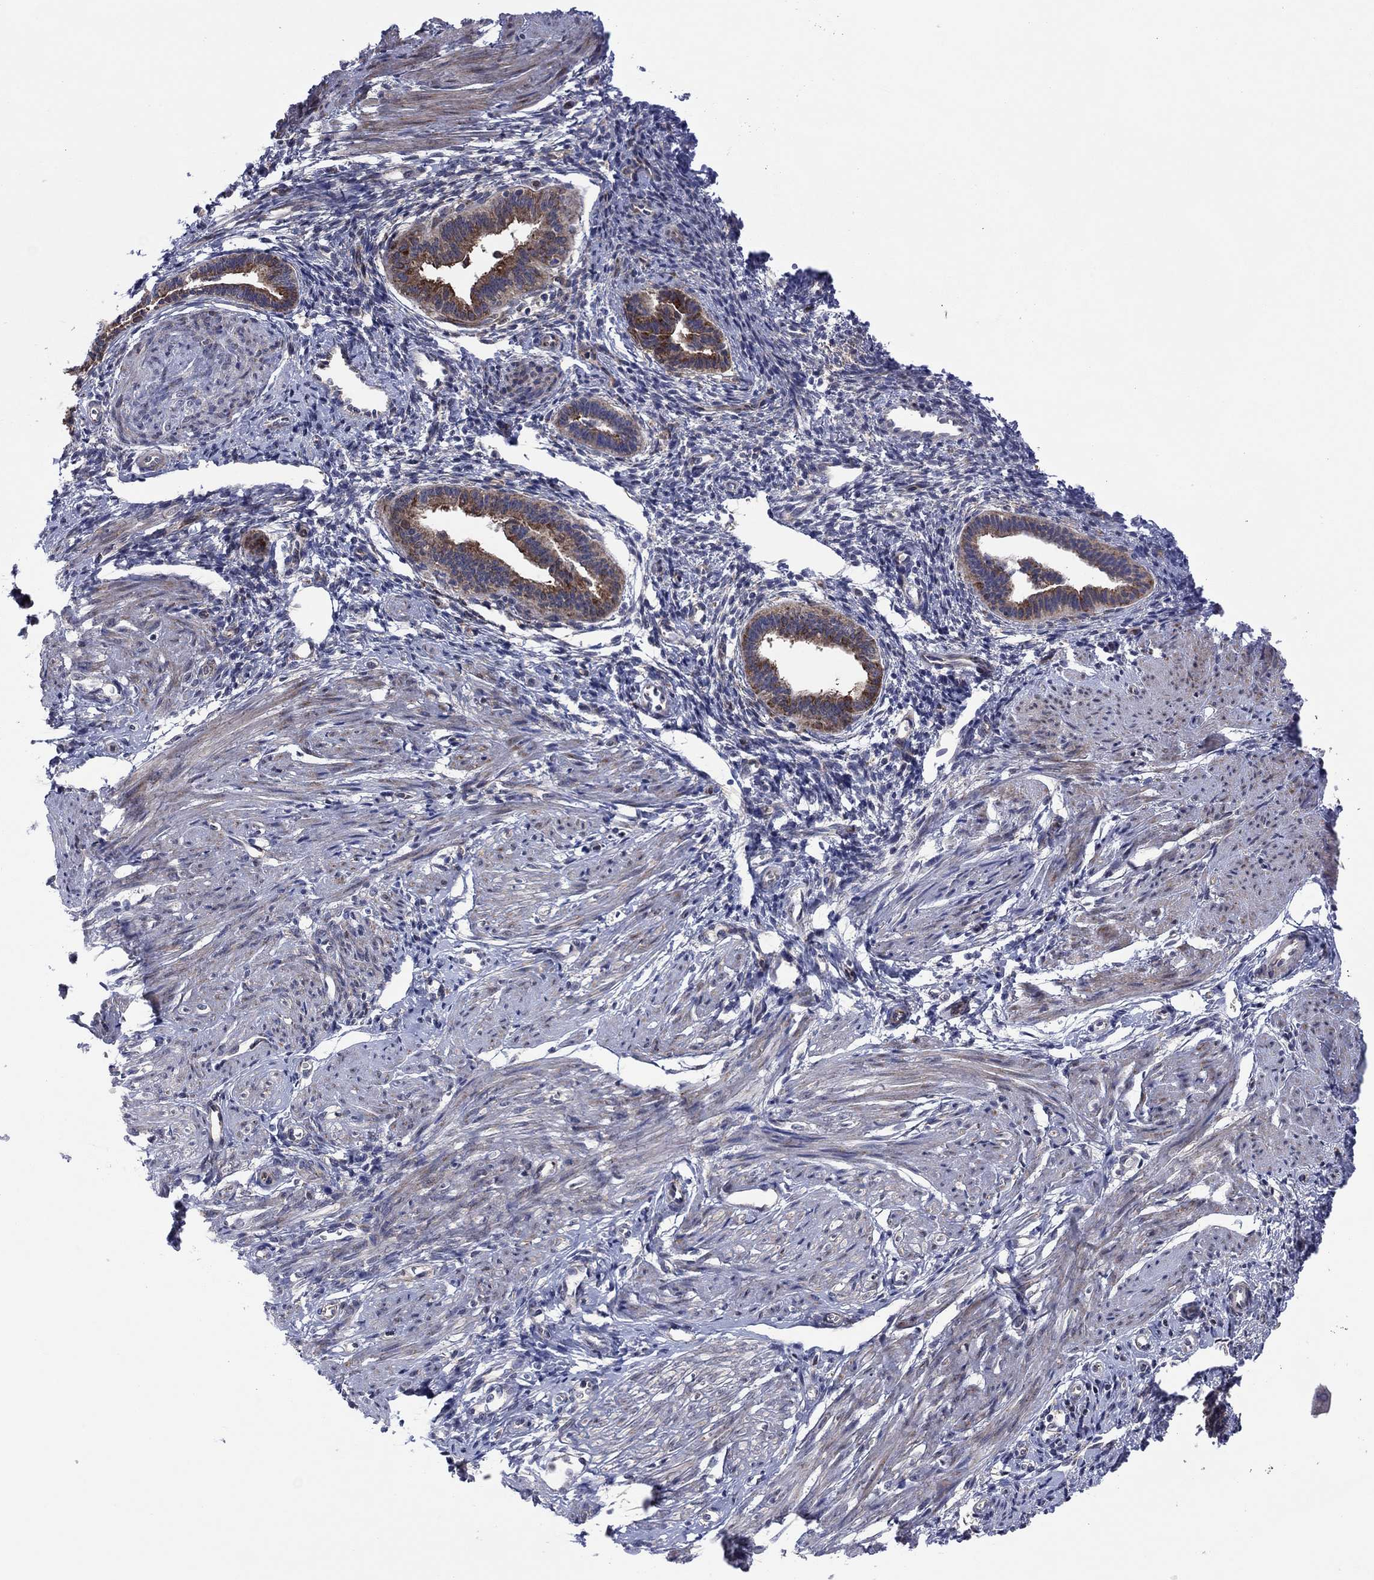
{"staining": {"intensity": "negative", "quantity": "none", "location": "none"}, "tissue": "endometrium", "cell_type": "Cells in endometrial stroma", "image_type": "normal", "snomed": [{"axis": "morphology", "description": "Normal tissue, NOS"}, {"axis": "topography", "description": "Cervix"}, {"axis": "topography", "description": "Endometrium"}], "caption": "Histopathology image shows no protein expression in cells in endometrial stroma of benign endometrium. Brightfield microscopy of immunohistochemistry stained with DAB (3,3'-diaminobenzidine) (brown) and hematoxylin (blue), captured at high magnification.", "gene": "GPR155", "patient": {"sex": "female", "age": 37}}